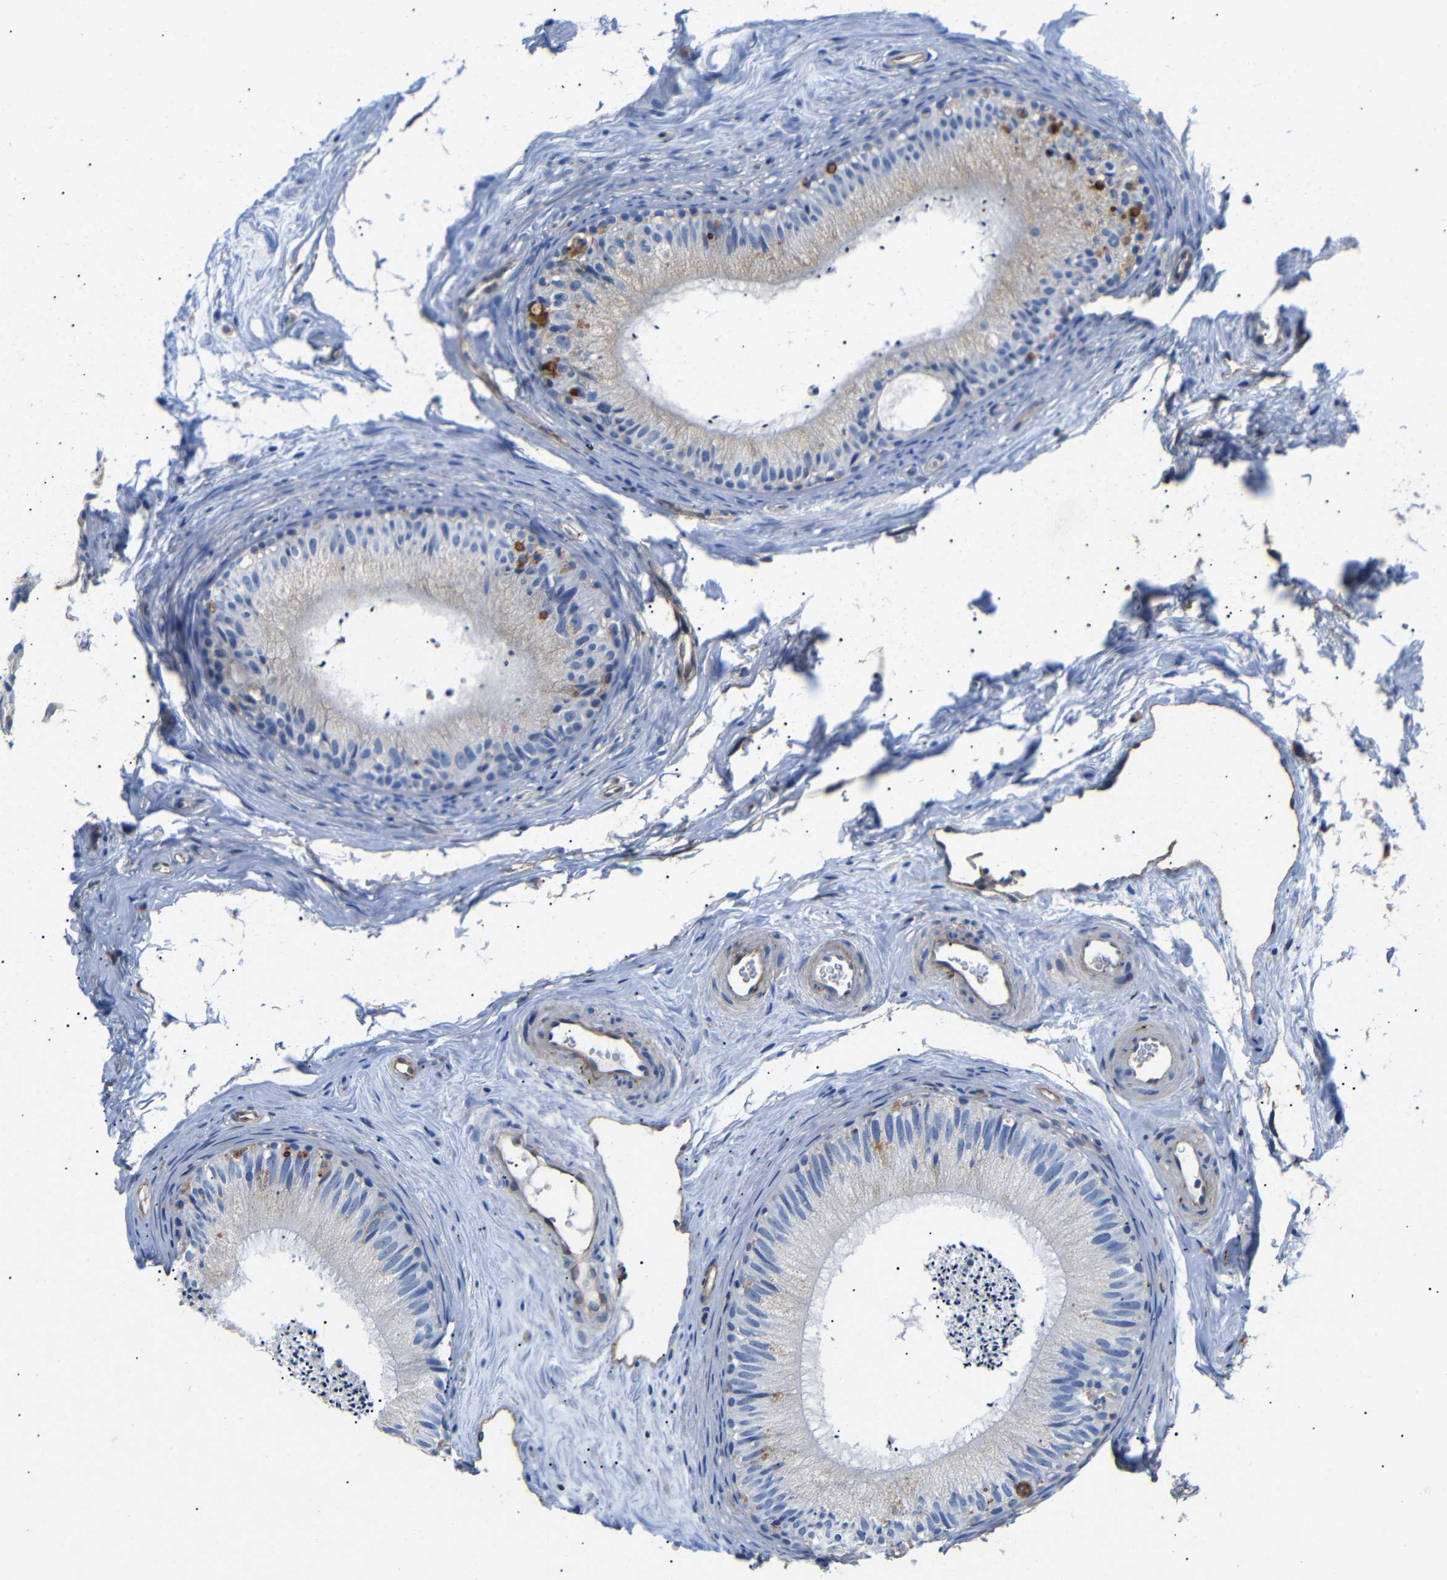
{"staining": {"intensity": "moderate", "quantity": "<25%", "location": "cytoplasmic/membranous"}, "tissue": "epididymis", "cell_type": "Glandular cells", "image_type": "normal", "snomed": [{"axis": "morphology", "description": "Normal tissue, NOS"}, {"axis": "topography", "description": "Epididymis"}], "caption": "Glandular cells exhibit low levels of moderate cytoplasmic/membranous expression in approximately <25% of cells in normal human epididymis.", "gene": "SDCBP", "patient": {"sex": "male", "age": 56}}